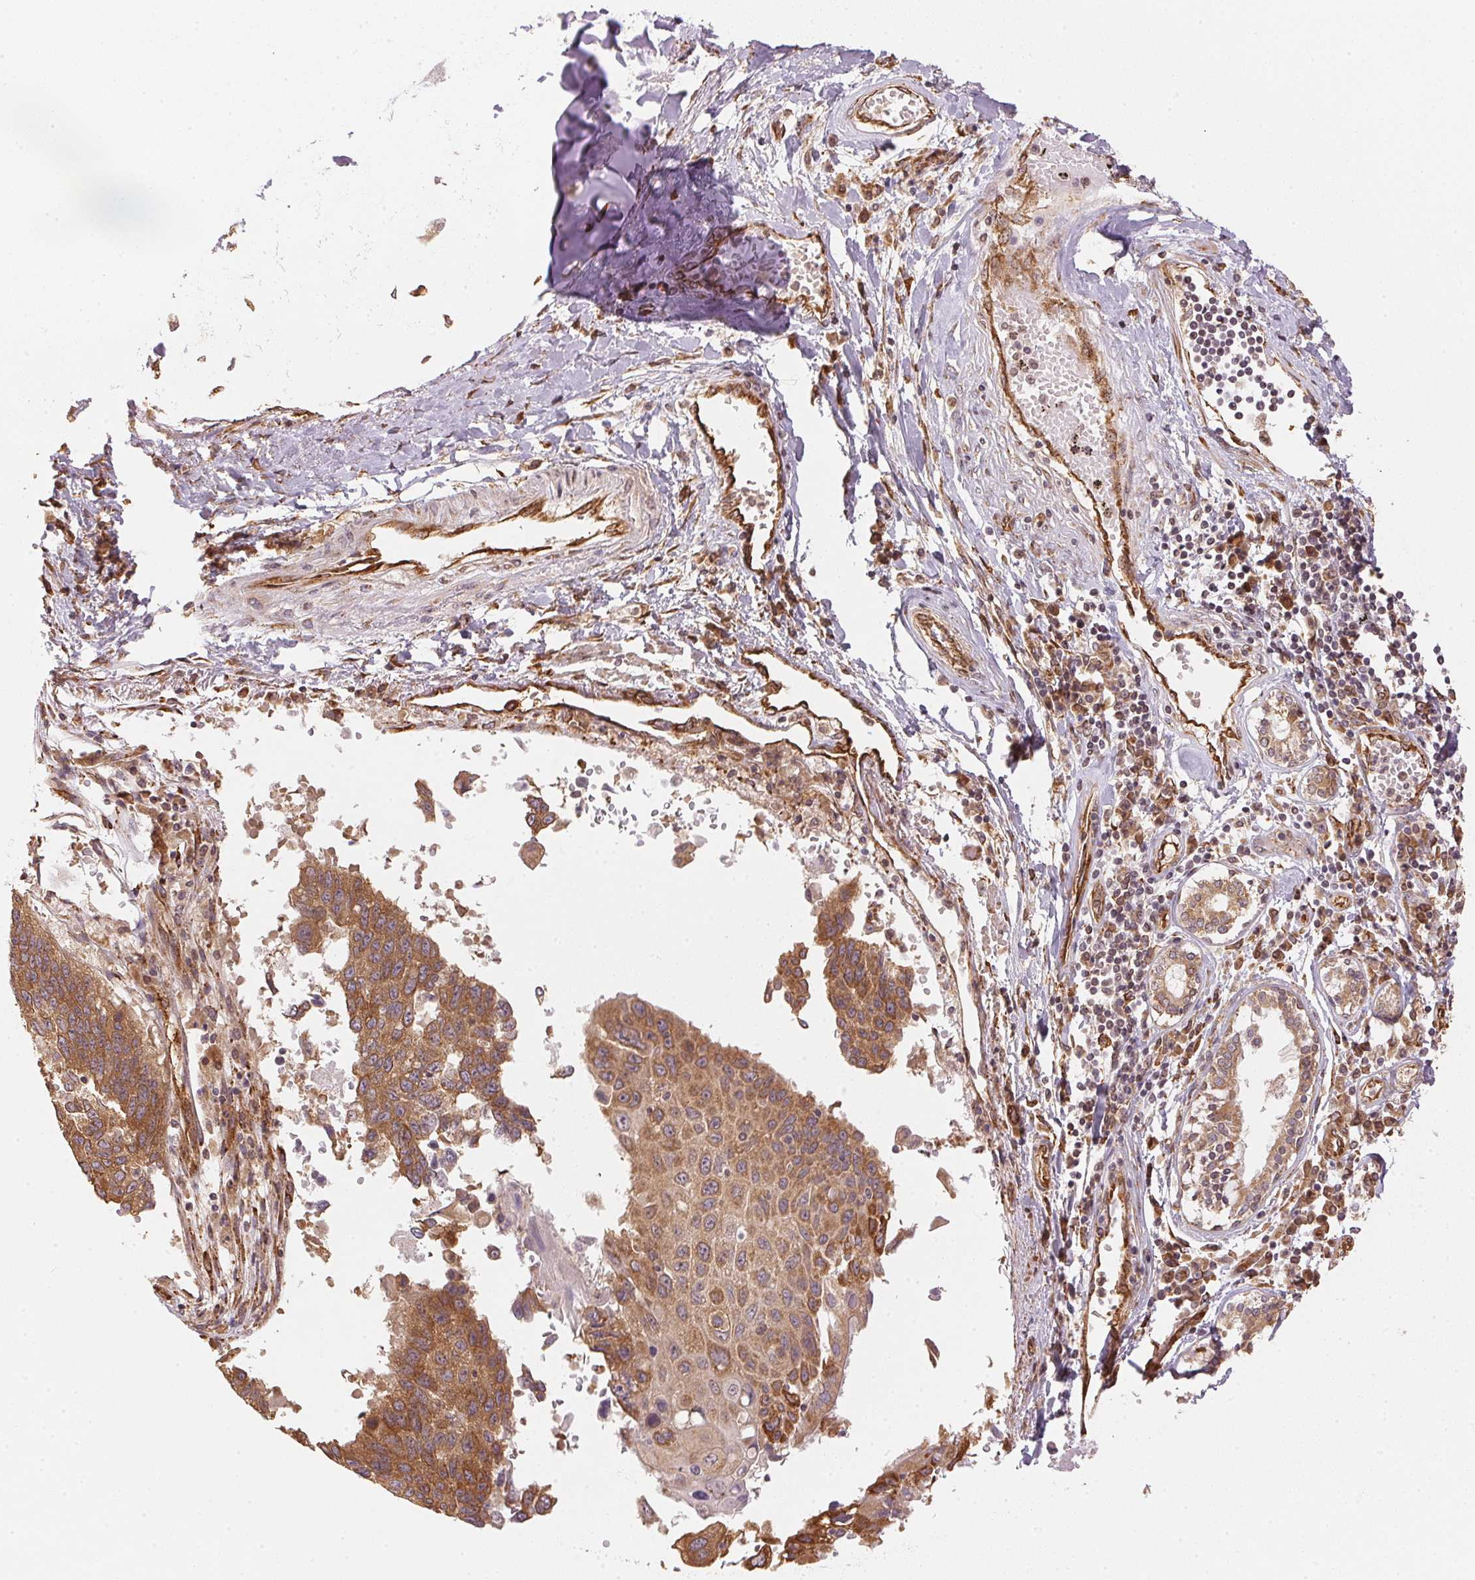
{"staining": {"intensity": "moderate", "quantity": ">75%", "location": "cytoplasmic/membranous"}, "tissue": "lung cancer", "cell_type": "Tumor cells", "image_type": "cancer", "snomed": [{"axis": "morphology", "description": "Squamous cell carcinoma, NOS"}, {"axis": "topography", "description": "Lung"}], "caption": "A brown stain labels moderate cytoplasmic/membranous expression of a protein in lung cancer (squamous cell carcinoma) tumor cells.", "gene": "STRN4", "patient": {"sex": "male", "age": 73}}